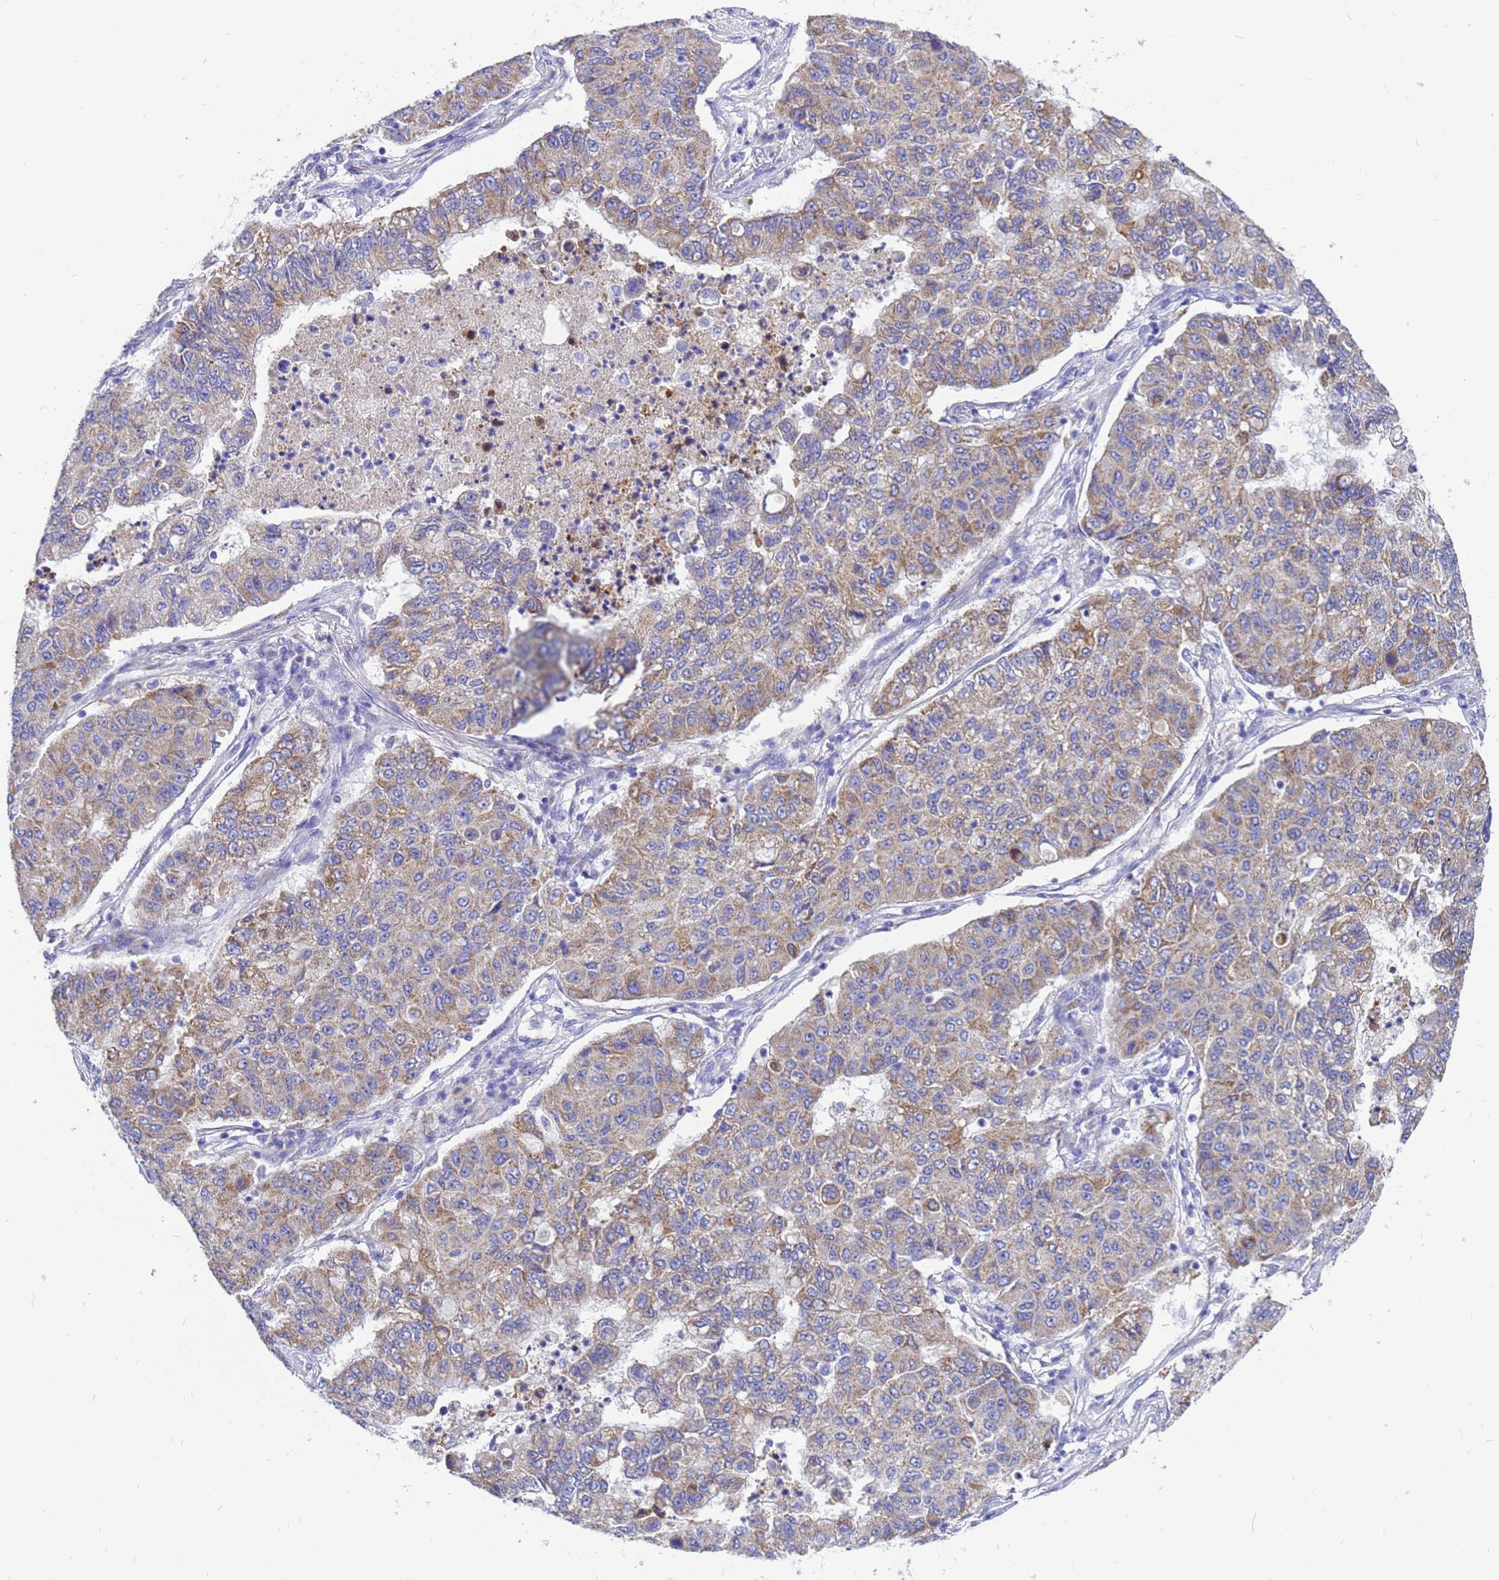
{"staining": {"intensity": "moderate", "quantity": "25%-75%", "location": "cytoplasmic/membranous"}, "tissue": "lung cancer", "cell_type": "Tumor cells", "image_type": "cancer", "snomed": [{"axis": "morphology", "description": "Squamous cell carcinoma, NOS"}, {"axis": "topography", "description": "Lung"}], "caption": "Lung squamous cell carcinoma stained with a brown dye exhibits moderate cytoplasmic/membranous positive expression in about 25%-75% of tumor cells.", "gene": "OR52E2", "patient": {"sex": "male", "age": 74}}